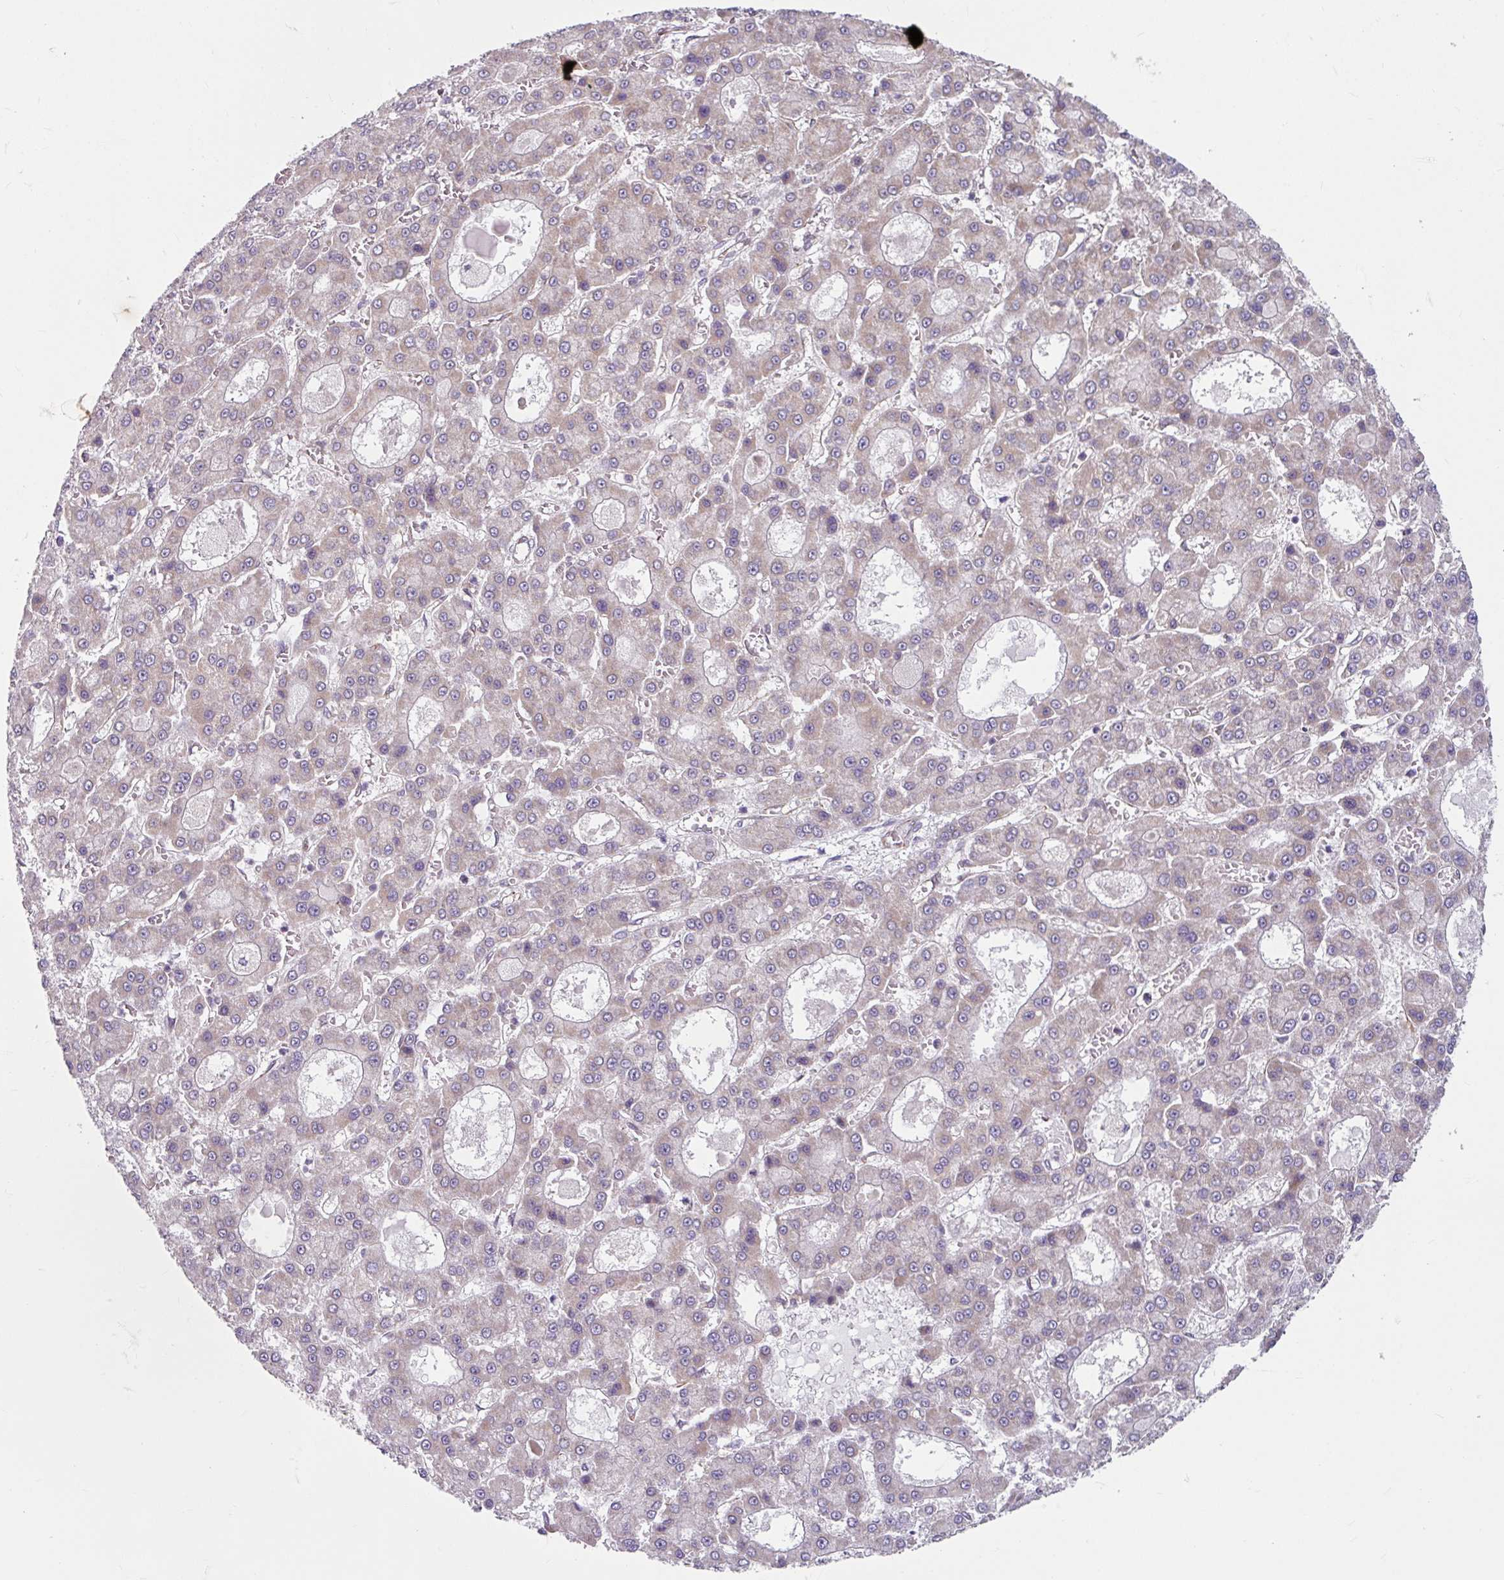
{"staining": {"intensity": "negative", "quantity": "none", "location": "none"}, "tissue": "liver cancer", "cell_type": "Tumor cells", "image_type": "cancer", "snomed": [{"axis": "morphology", "description": "Carcinoma, Hepatocellular, NOS"}, {"axis": "topography", "description": "Liver"}], "caption": "Immunohistochemical staining of human liver cancer demonstrates no significant expression in tumor cells. (Stains: DAB immunohistochemistry with hematoxylin counter stain, Microscopy: brightfield microscopy at high magnification).", "gene": "DAAM2", "patient": {"sex": "male", "age": 70}}